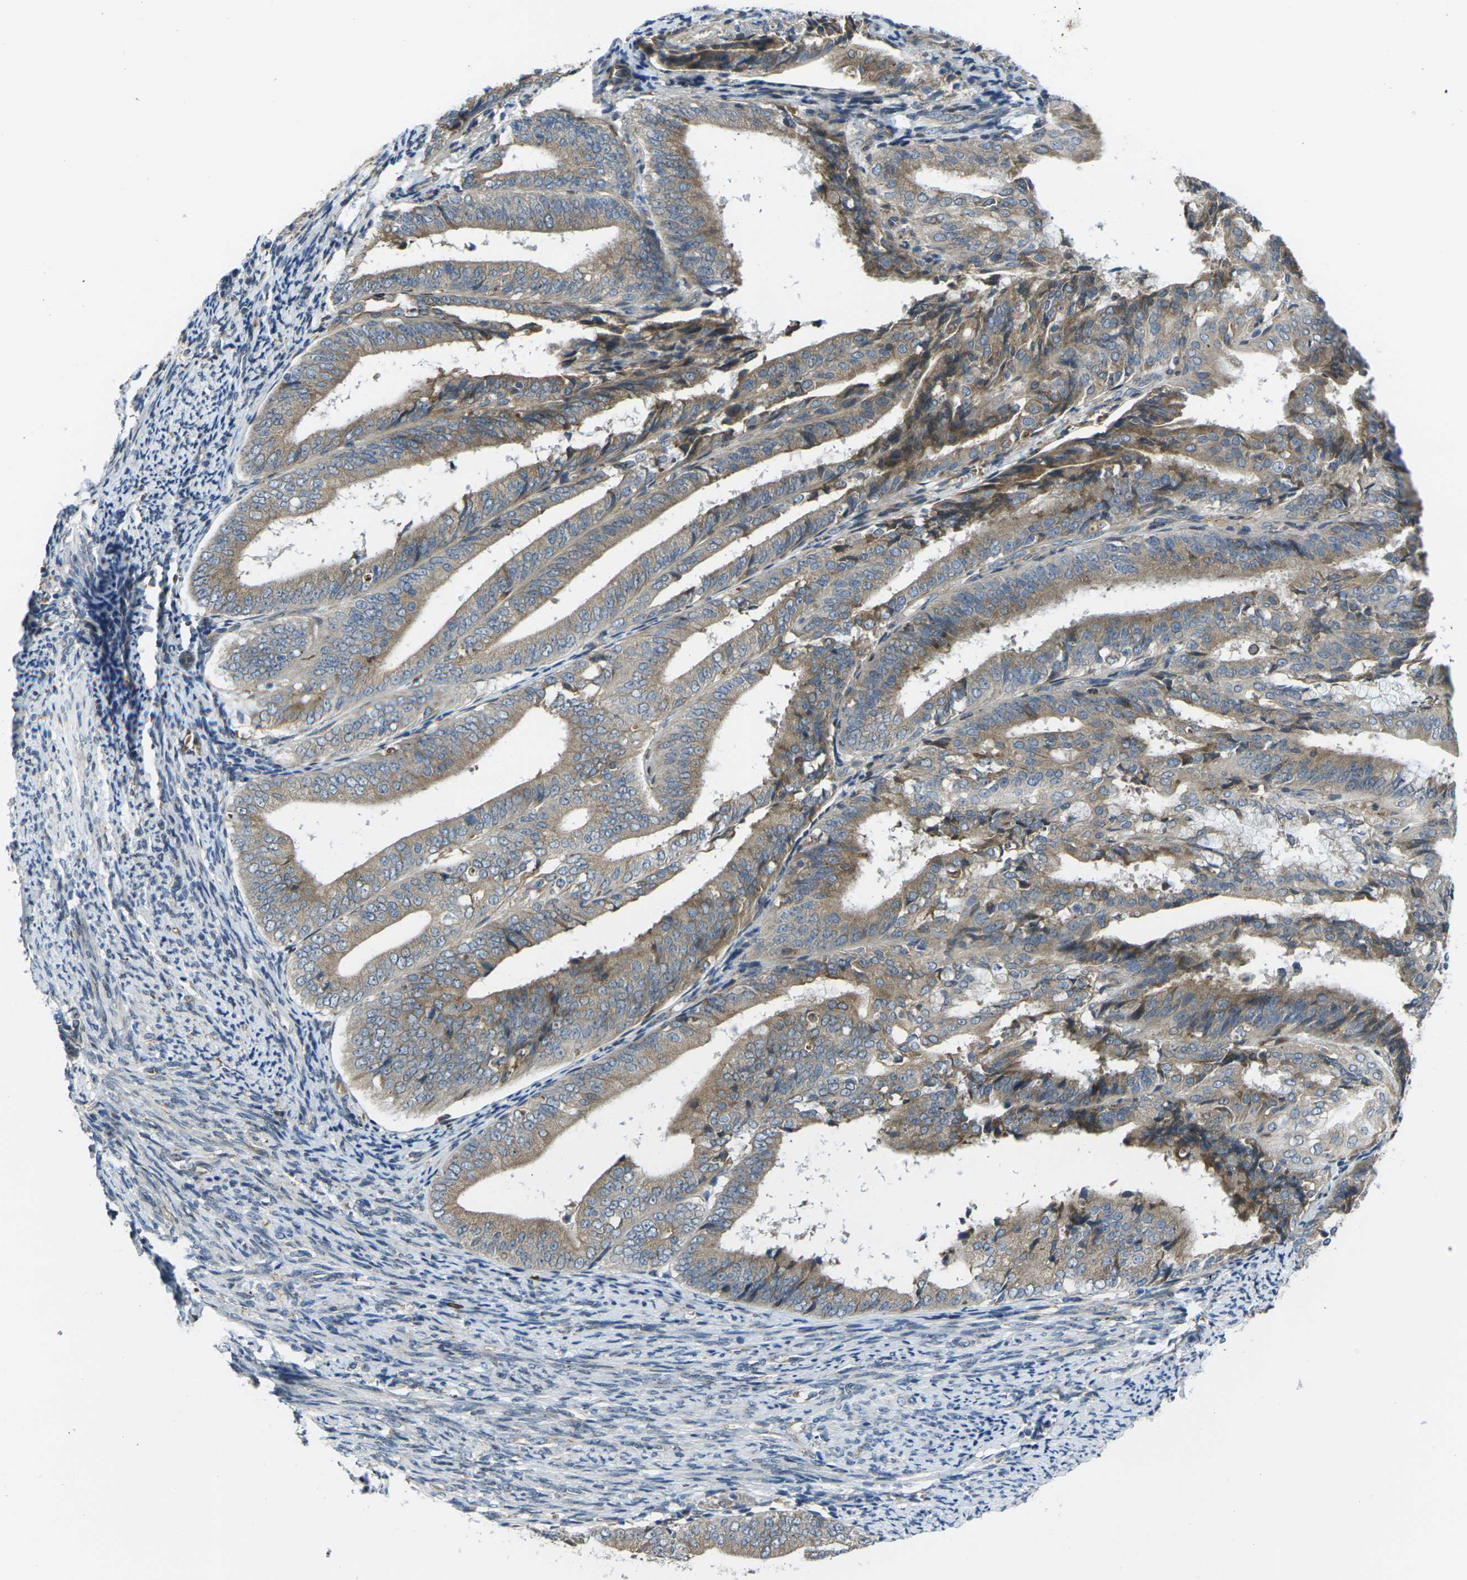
{"staining": {"intensity": "moderate", "quantity": ">75%", "location": "cytoplasmic/membranous"}, "tissue": "endometrial cancer", "cell_type": "Tumor cells", "image_type": "cancer", "snomed": [{"axis": "morphology", "description": "Adenocarcinoma, NOS"}, {"axis": "topography", "description": "Endometrium"}], "caption": "Human endometrial cancer (adenocarcinoma) stained with a brown dye shows moderate cytoplasmic/membranous positive positivity in approximately >75% of tumor cells.", "gene": "FZD1", "patient": {"sex": "female", "age": 63}}